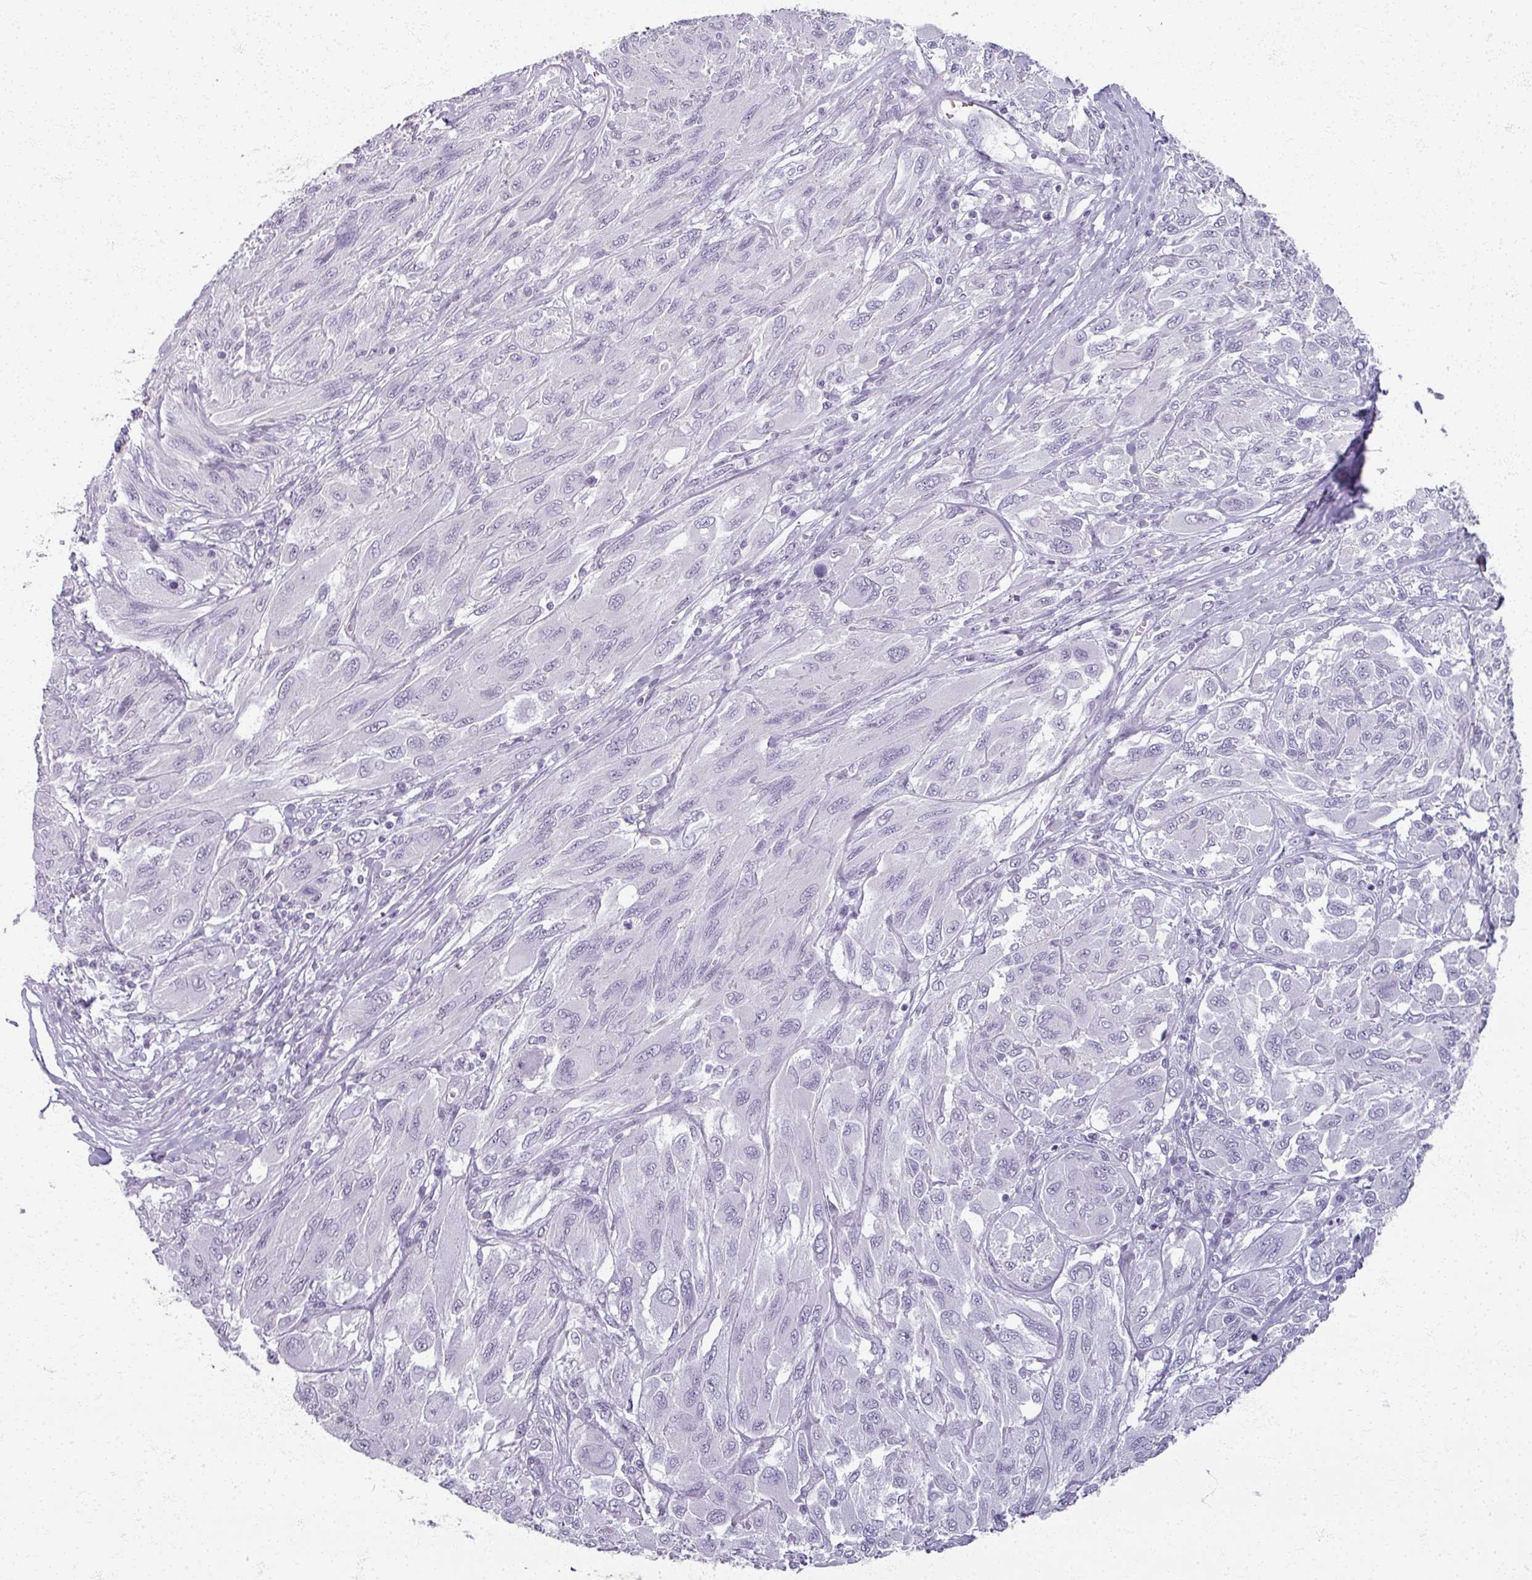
{"staining": {"intensity": "negative", "quantity": "none", "location": "none"}, "tissue": "melanoma", "cell_type": "Tumor cells", "image_type": "cancer", "snomed": [{"axis": "morphology", "description": "Malignant melanoma, NOS"}, {"axis": "topography", "description": "Skin"}], "caption": "Malignant melanoma was stained to show a protein in brown. There is no significant positivity in tumor cells. (IHC, brightfield microscopy, high magnification).", "gene": "RFPL2", "patient": {"sex": "female", "age": 91}}